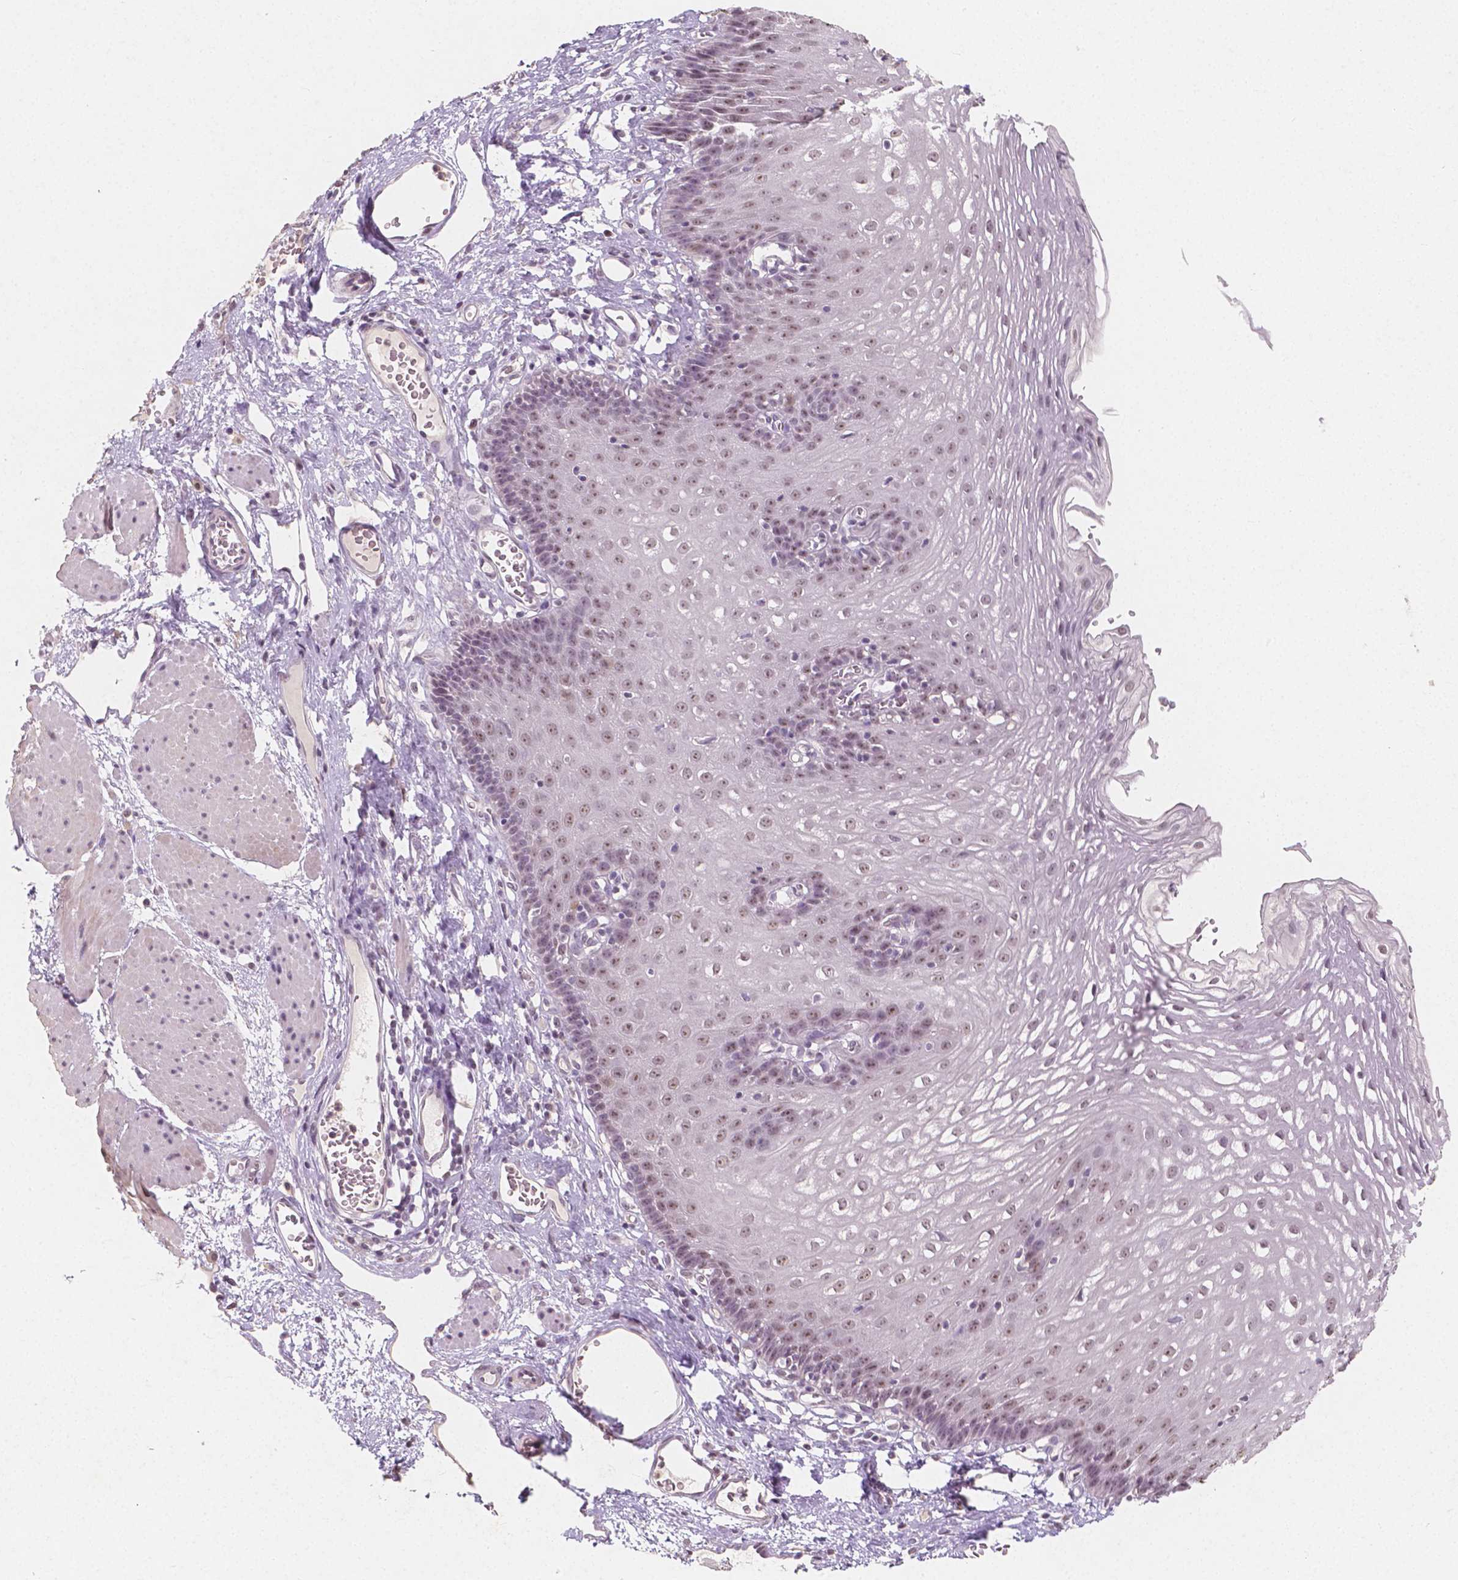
{"staining": {"intensity": "weak", "quantity": "25%-75%", "location": "nuclear"}, "tissue": "esophagus", "cell_type": "Squamous epithelial cells", "image_type": "normal", "snomed": [{"axis": "morphology", "description": "Normal tissue, NOS"}, {"axis": "topography", "description": "Esophagus"}], "caption": "Immunohistochemistry staining of unremarkable esophagus, which exhibits low levels of weak nuclear staining in approximately 25%-75% of squamous epithelial cells indicating weak nuclear protein staining. The staining was performed using DAB (3,3'-diaminobenzidine) (brown) for protein detection and nuclei were counterstained in hematoxylin (blue).", "gene": "NOLC1", "patient": {"sex": "male", "age": 72}}